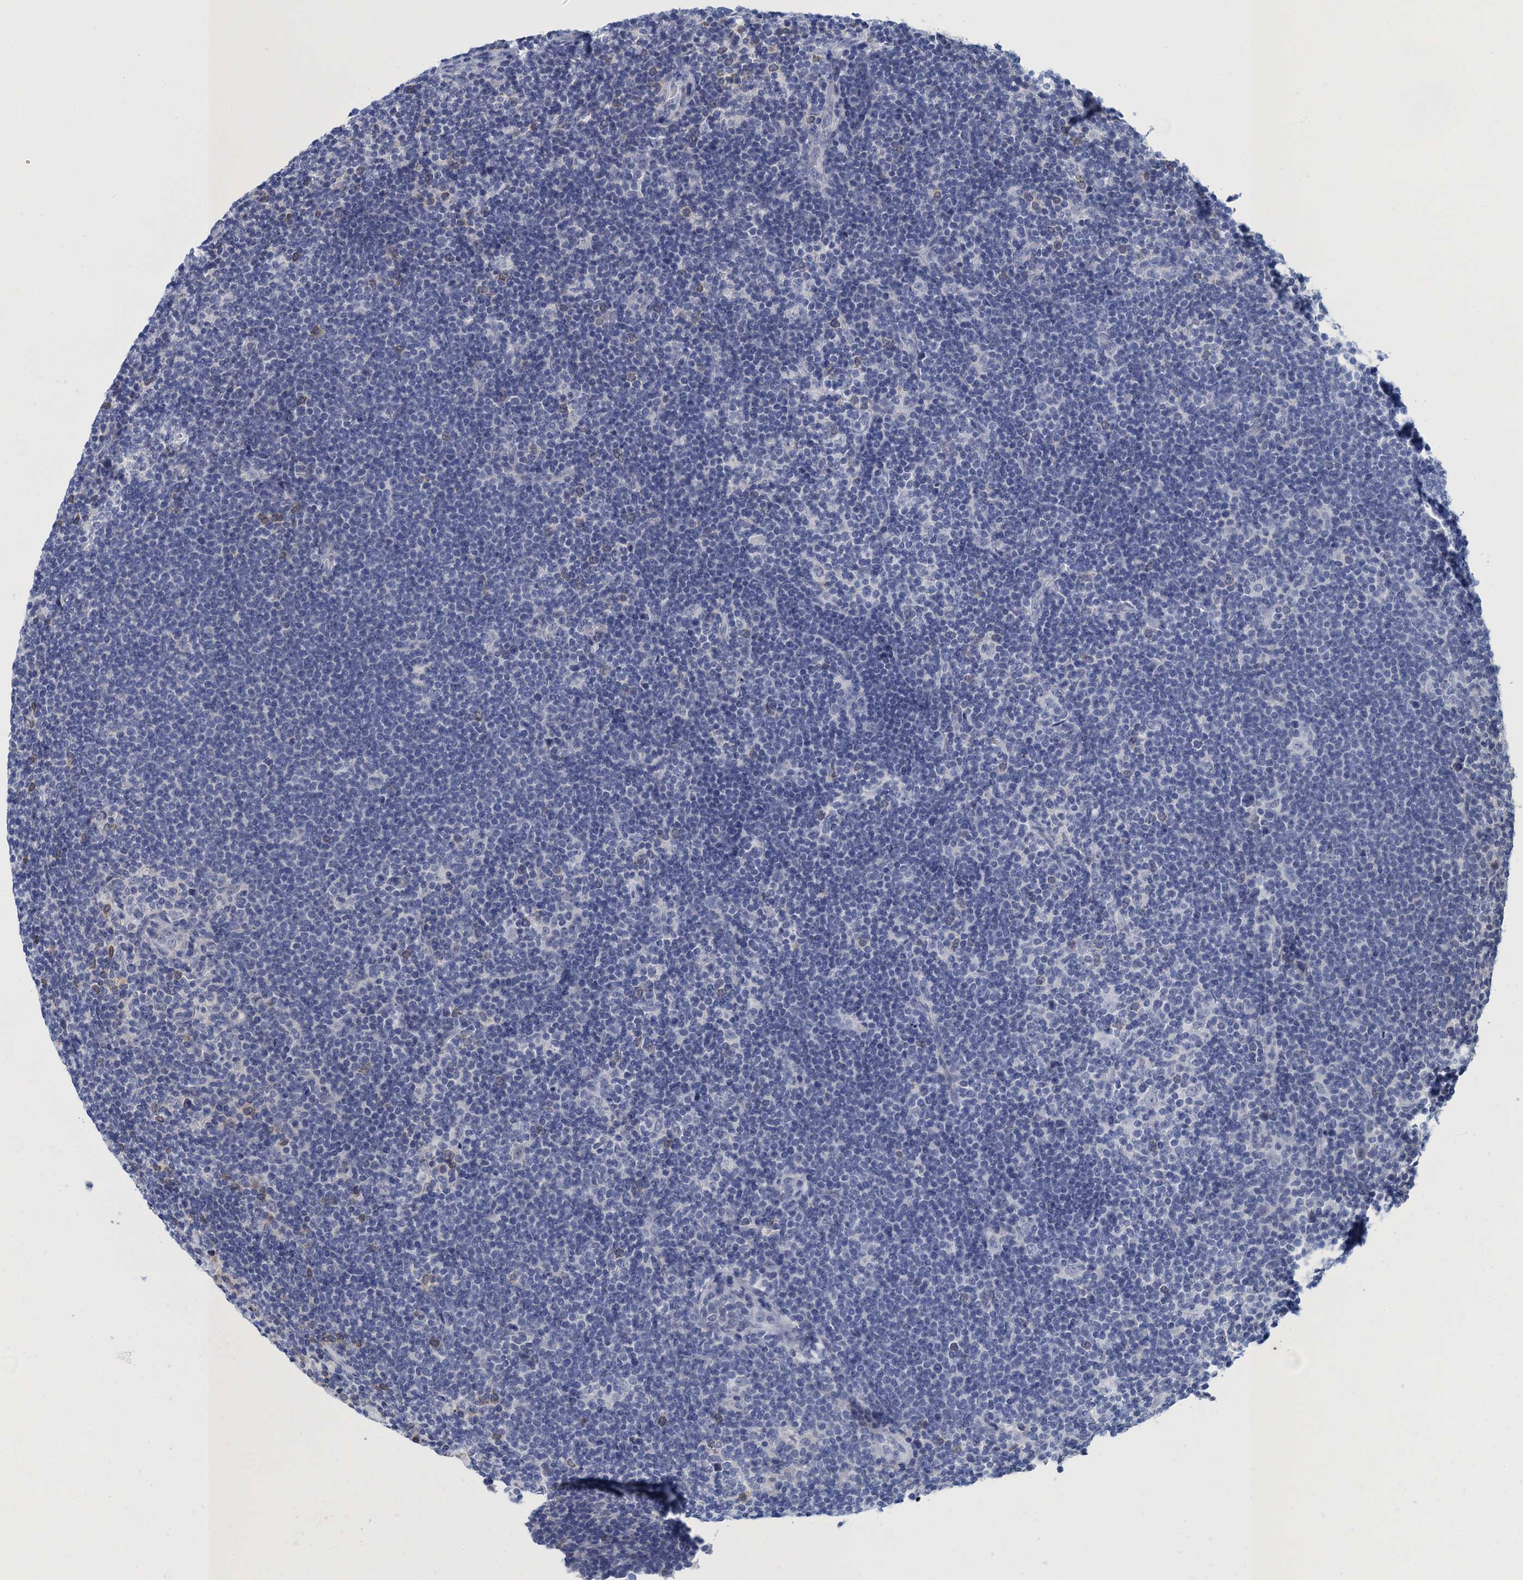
{"staining": {"intensity": "negative", "quantity": "none", "location": "none"}, "tissue": "lymphoma", "cell_type": "Tumor cells", "image_type": "cancer", "snomed": [{"axis": "morphology", "description": "Hodgkin's disease, NOS"}, {"axis": "topography", "description": "Lymph node"}], "caption": "Protein analysis of Hodgkin's disease displays no significant staining in tumor cells.", "gene": "SCEL", "patient": {"sex": "female", "age": 57}}